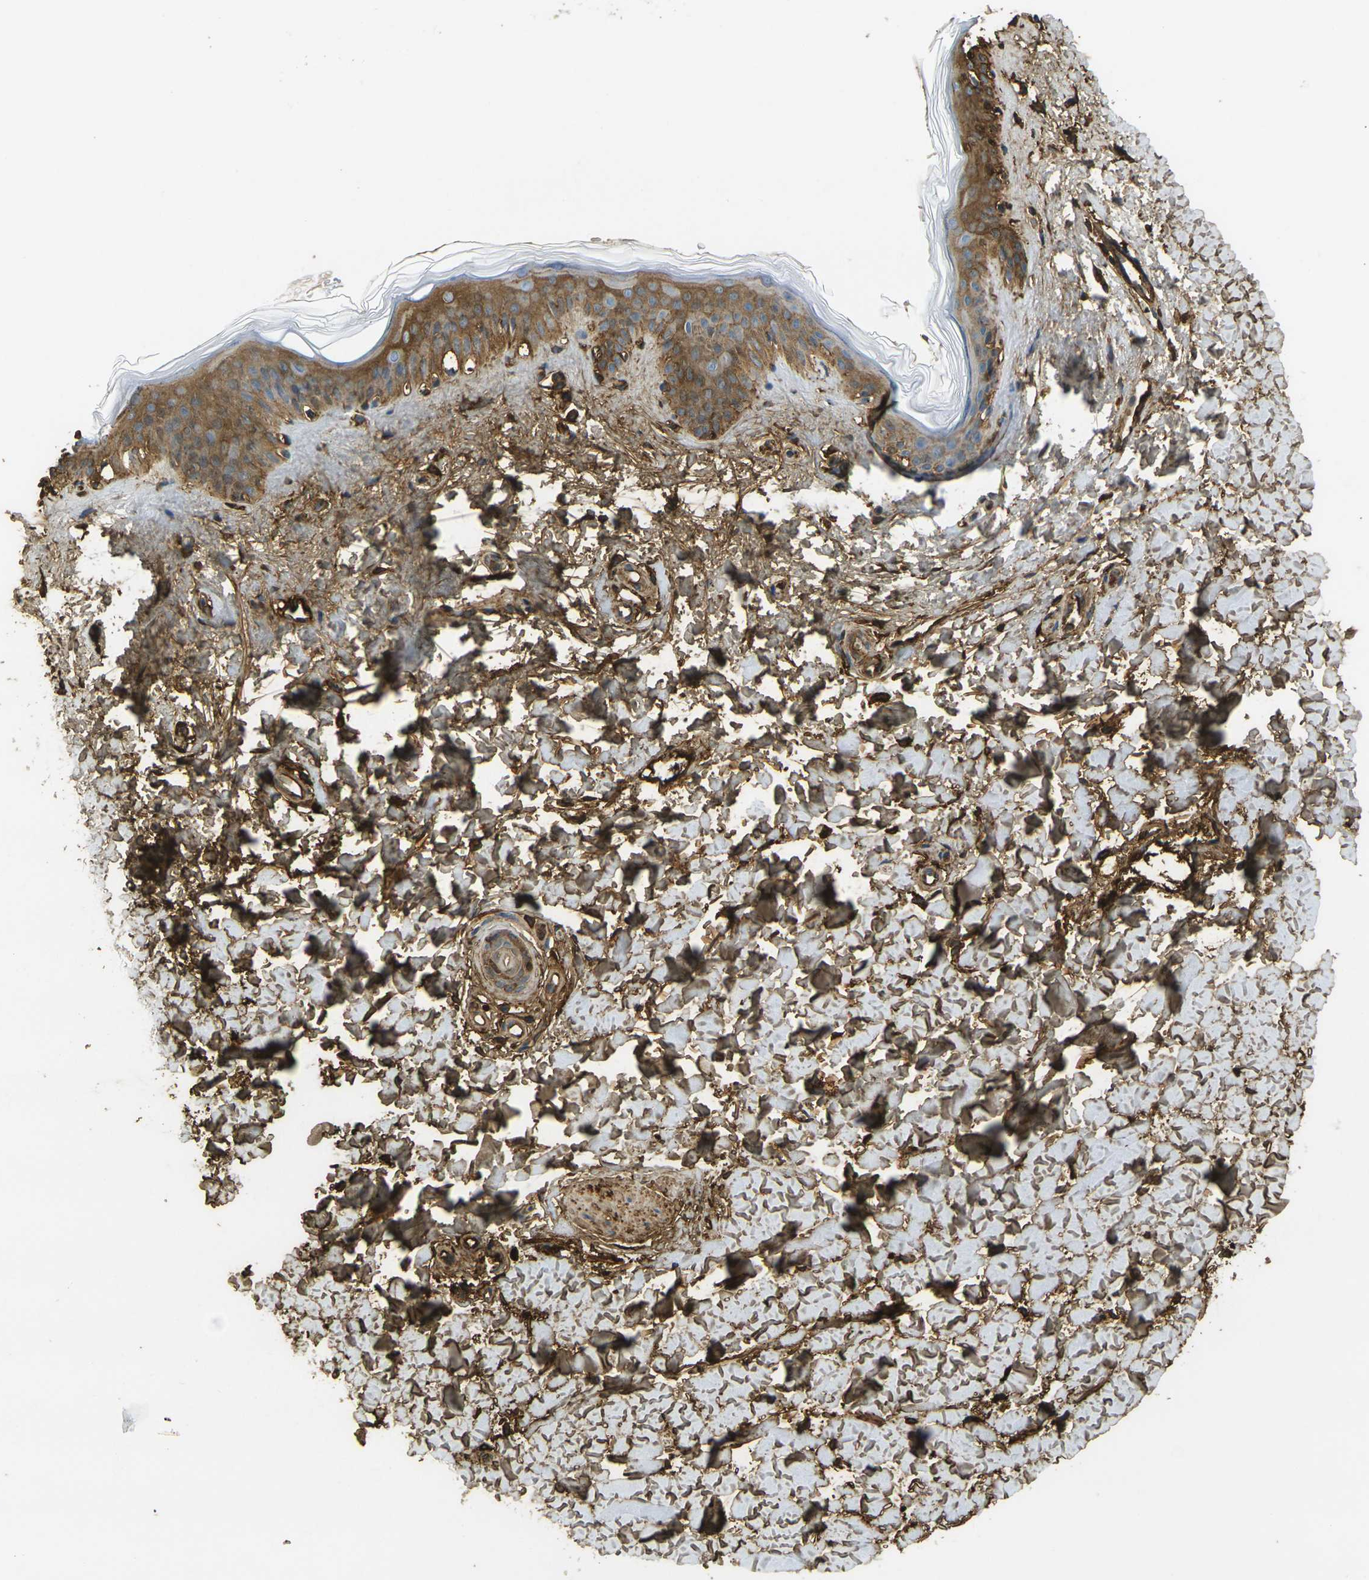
{"staining": {"intensity": "moderate", "quantity": ">75%", "location": "cytoplasmic/membranous"}, "tissue": "skin", "cell_type": "Fibroblasts", "image_type": "normal", "snomed": [{"axis": "morphology", "description": "Normal tissue, NOS"}, {"axis": "topography", "description": "Skin"}], "caption": "IHC of unremarkable human skin demonstrates medium levels of moderate cytoplasmic/membranous positivity in approximately >75% of fibroblasts. (DAB = brown stain, brightfield microscopy at high magnification).", "gene": "PLCD1", "patient": {"sex": "female", "age": 41}}